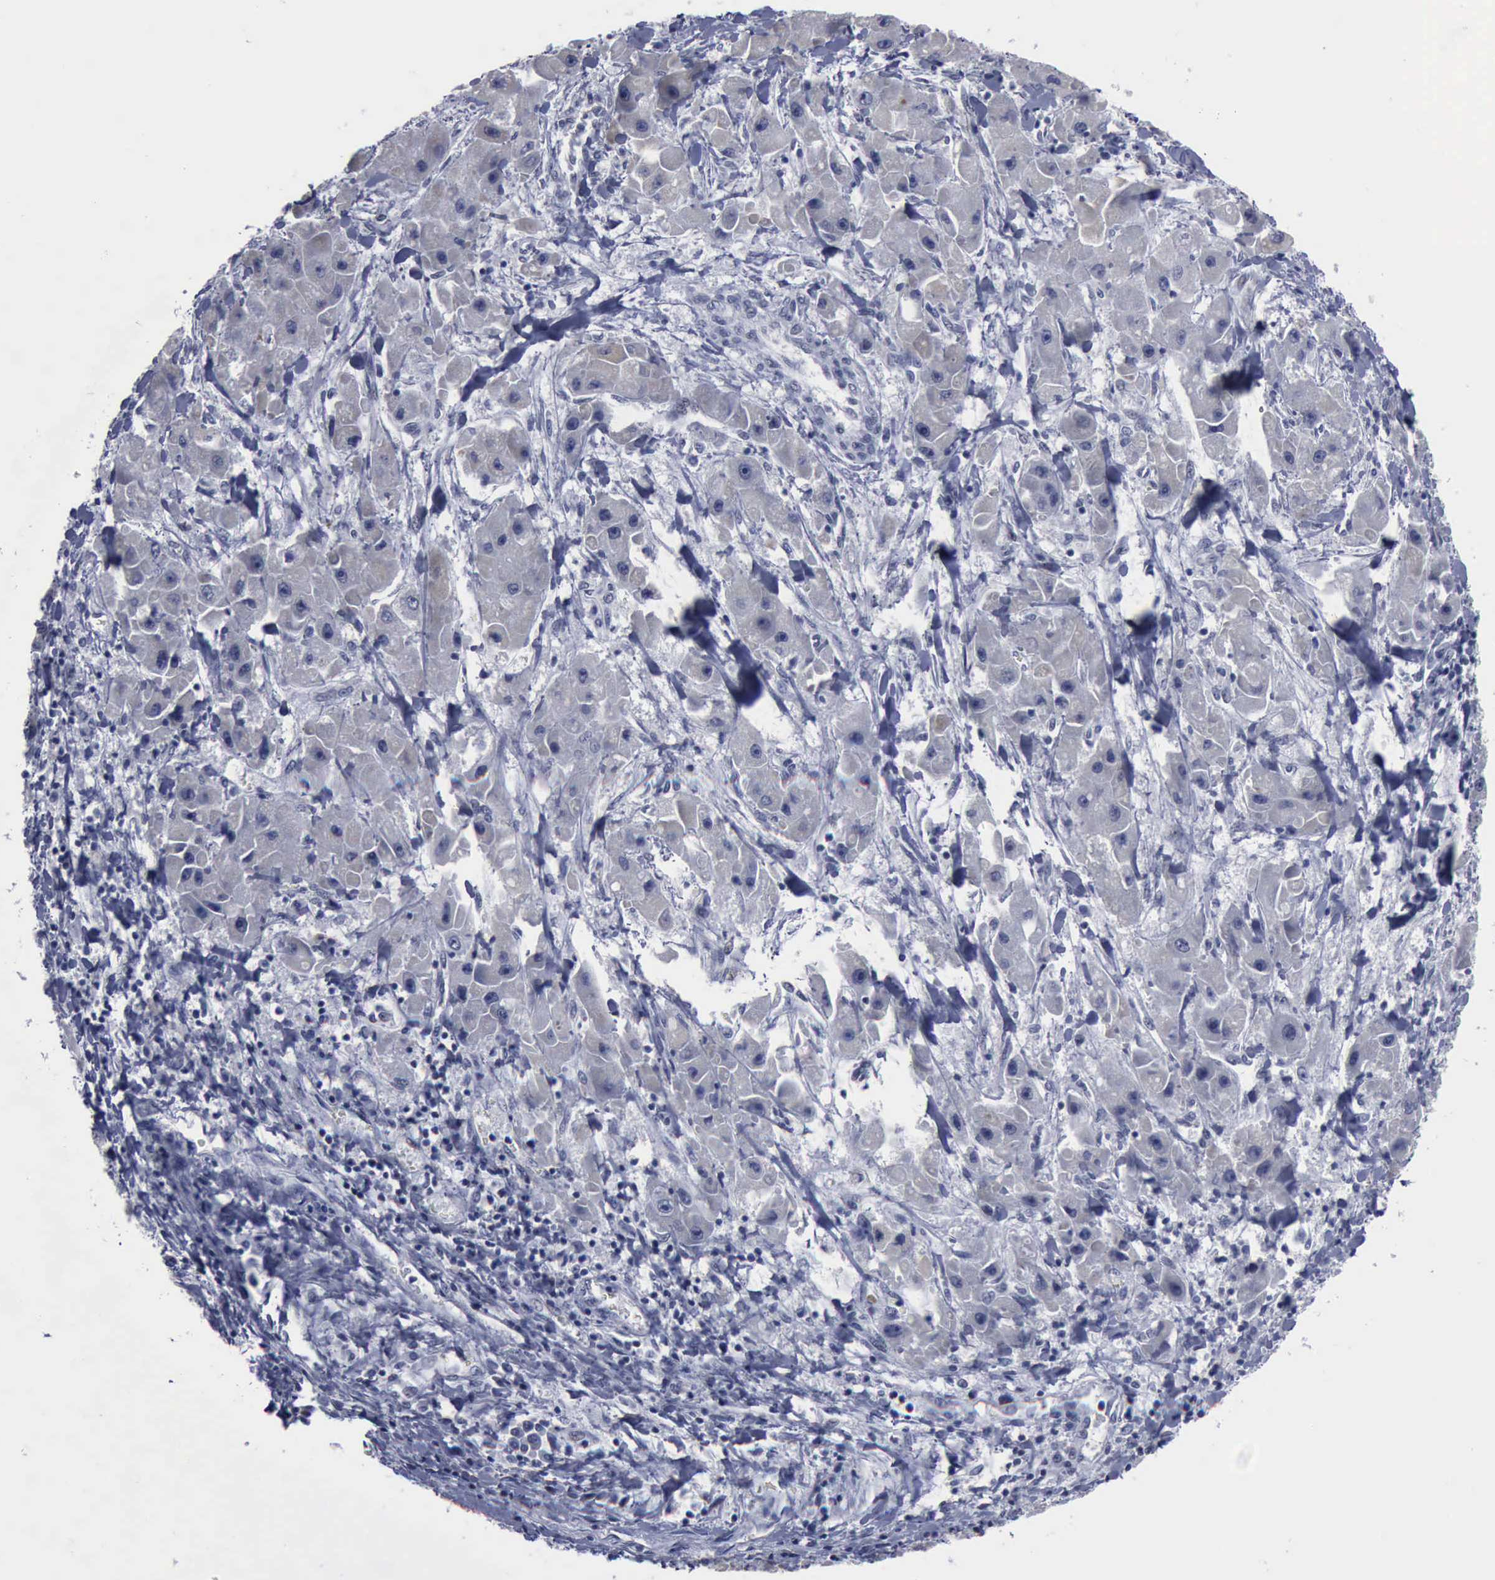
{"staining": {"intensity": "negative", "quantity": "none", "location": "none"}, "tissue": "liver cancer", "cell_type": "Tumor cells", "image_type": "cancer", "snomed": [{"axis": "morphology", "description": "Carcinoma, Hepatocellular, NOS"}, {"axis": "topography", "description": "Liver"}], "caption": "DAB (3,3'-diaminobenzidine) immunohistochemical staining of human liver hepatocellular carcinoma exhibits no significant expression in tumor cells.", "gene": "BRD1", "patient": {"sex": "male", "age": 24}}